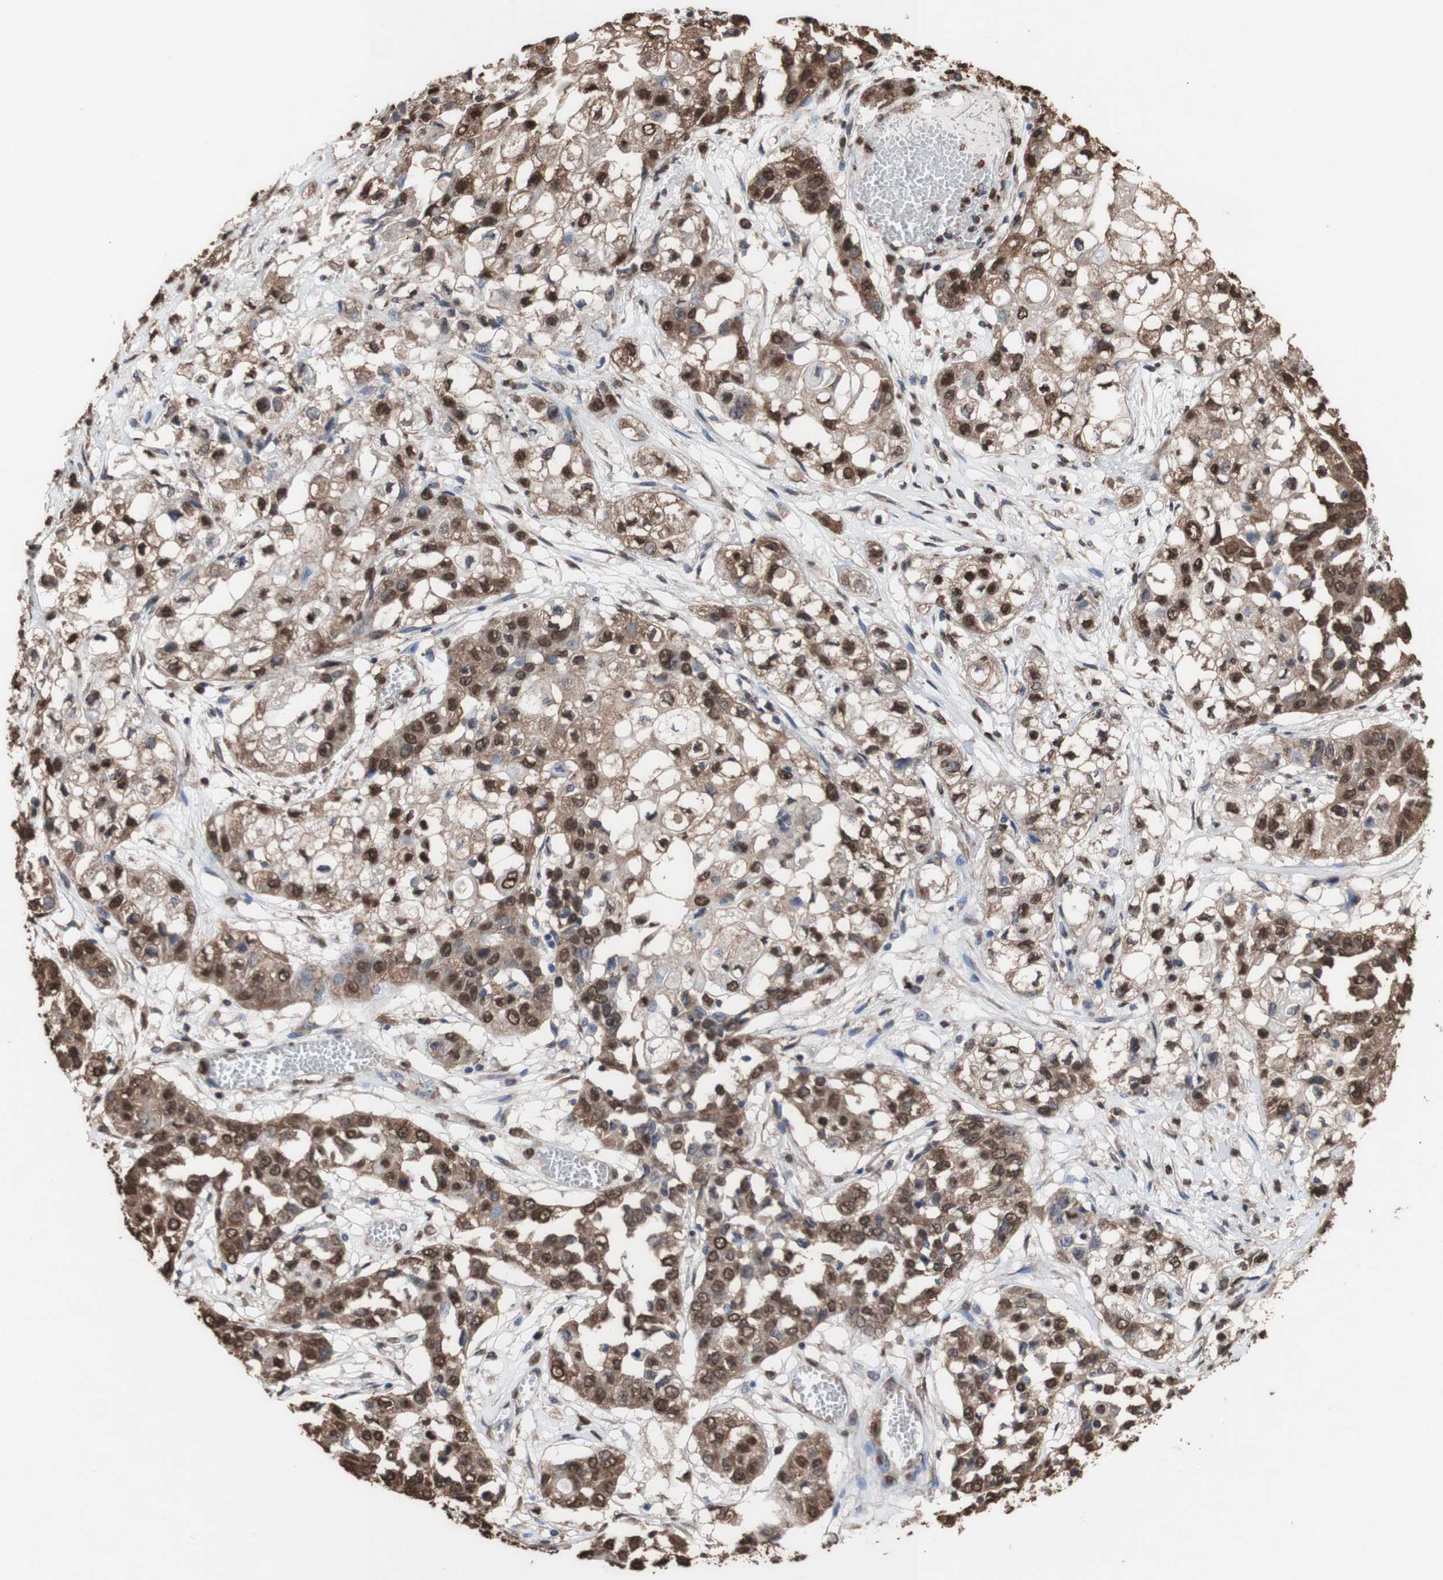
{"staining": {"intensity": "strong", "quantity": ">75%", "location": "cytoplasmic/membranous,nuclear"}, "tissue": "lung cancer", "cell_type": "Tumor cells", "image_type": "cancer", "snomed": [{"axis": "morphology", "description": "Squamous cell carcinoma, NOS"}, {"axis": "topography", "description": "Lung"}], "caption": "Immunohistochemistry (IHC) histopathology image of lung squamous cell carcinoma stained for a protein (brown), which demonstrates high levels of strong cytoplasmic/membranous and nuclear expression in about >75% of tumor cells.", "gene": "PIDD1", "patient": {"sex": "male", "age": 71}}